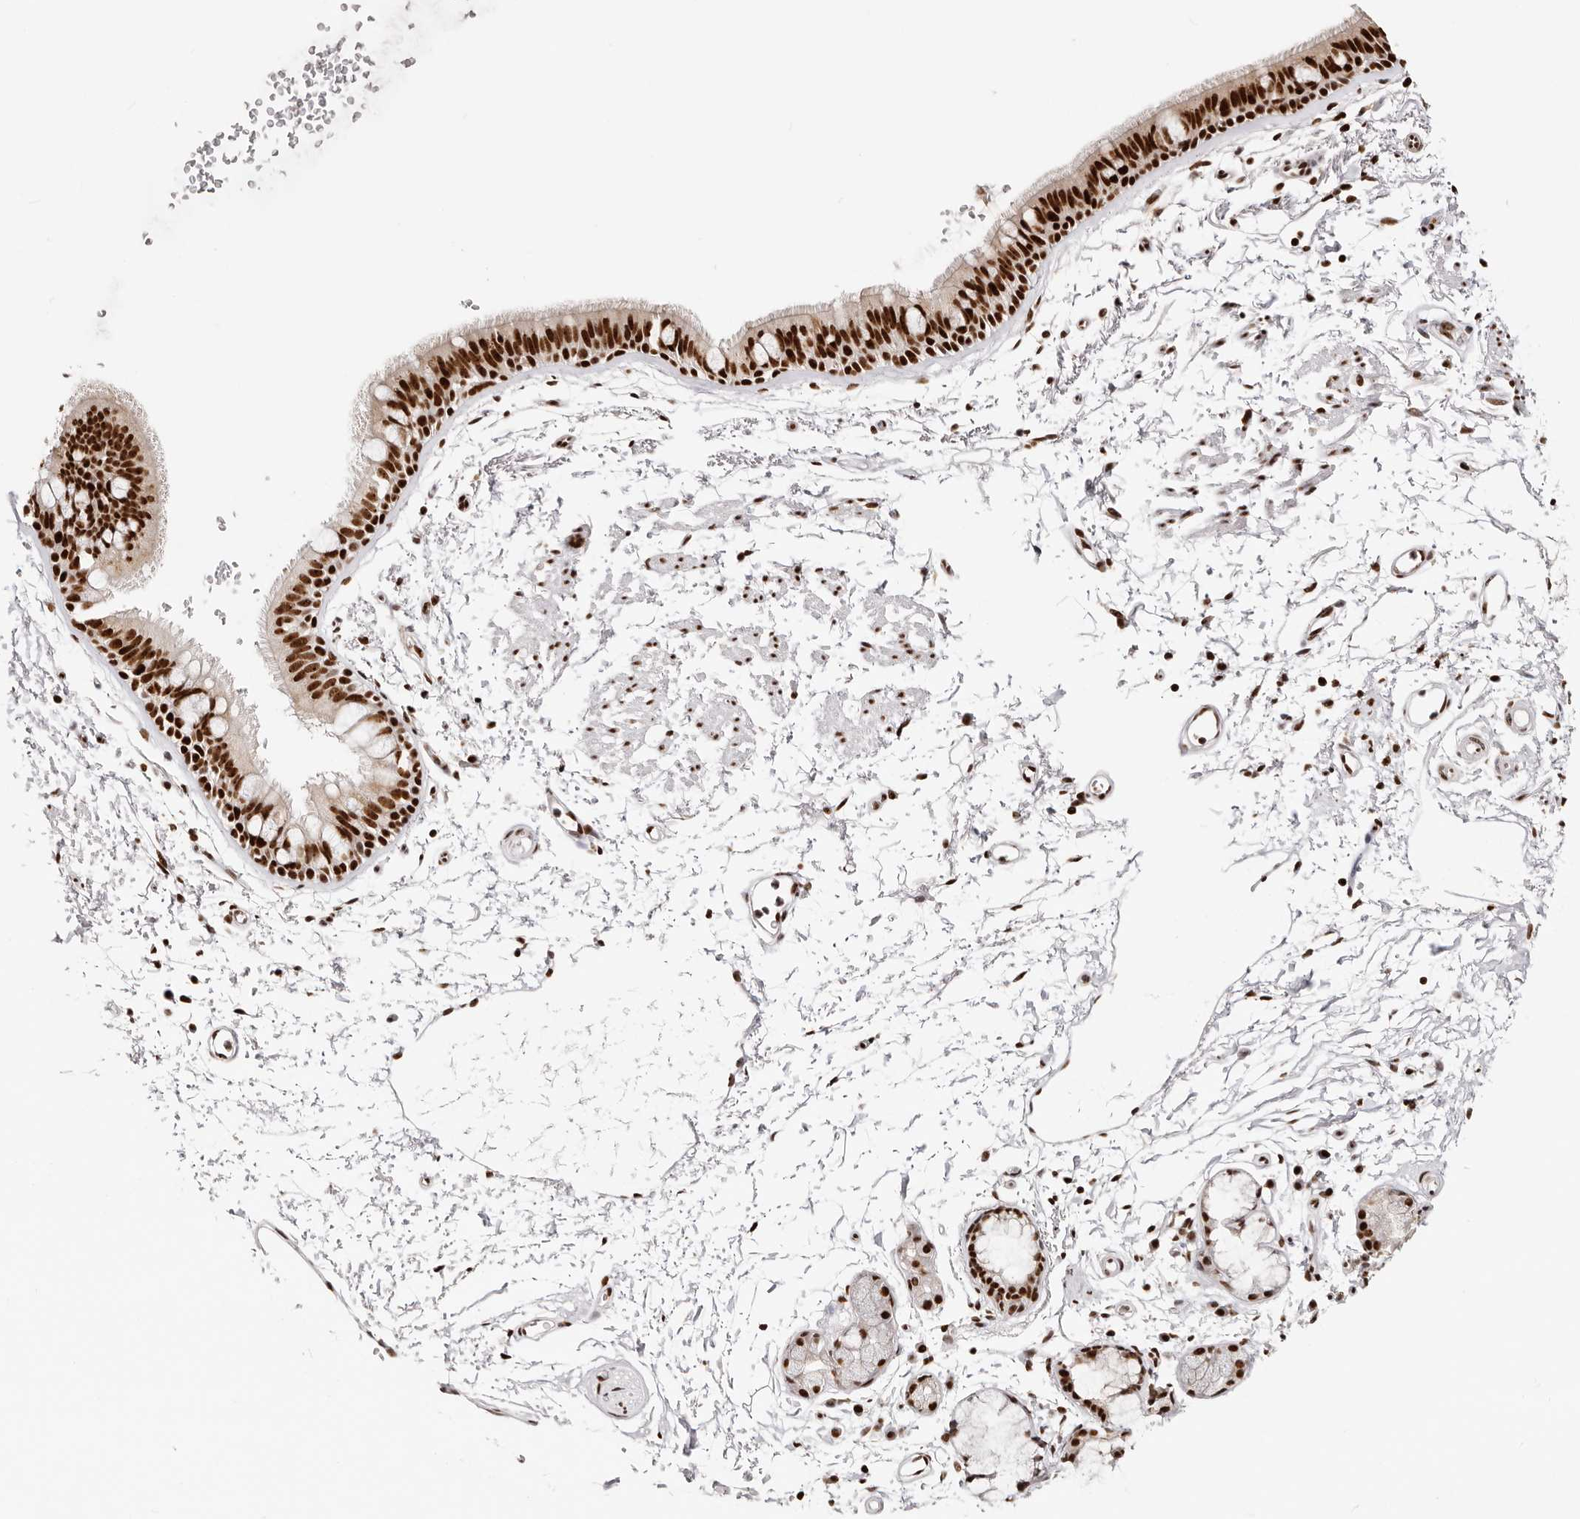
{"staining": {"intensity": "strong", "quantity": ">75%", "location": "nuclear"}, "tissue": "bronchus", "cell_type": "Respiratory epithelial cells", "image_type": "normal", "snomed": [{"axis": "morphology", "description": "Normal tissue, NOS"}, {"axis": "topography", "description": "Lymph node"}, {"axis": "topography", "description": "Bronchus"}], "caption": "Respiratory epithelial cells reveal high levels of strong nuclear positivity in about >75% of cells in benign bronchus. (Brightfield microscopy of DAB IHC at high magnification).", "gene": "IQGAP3", "patient": {"sex": "female", "age": 70}}